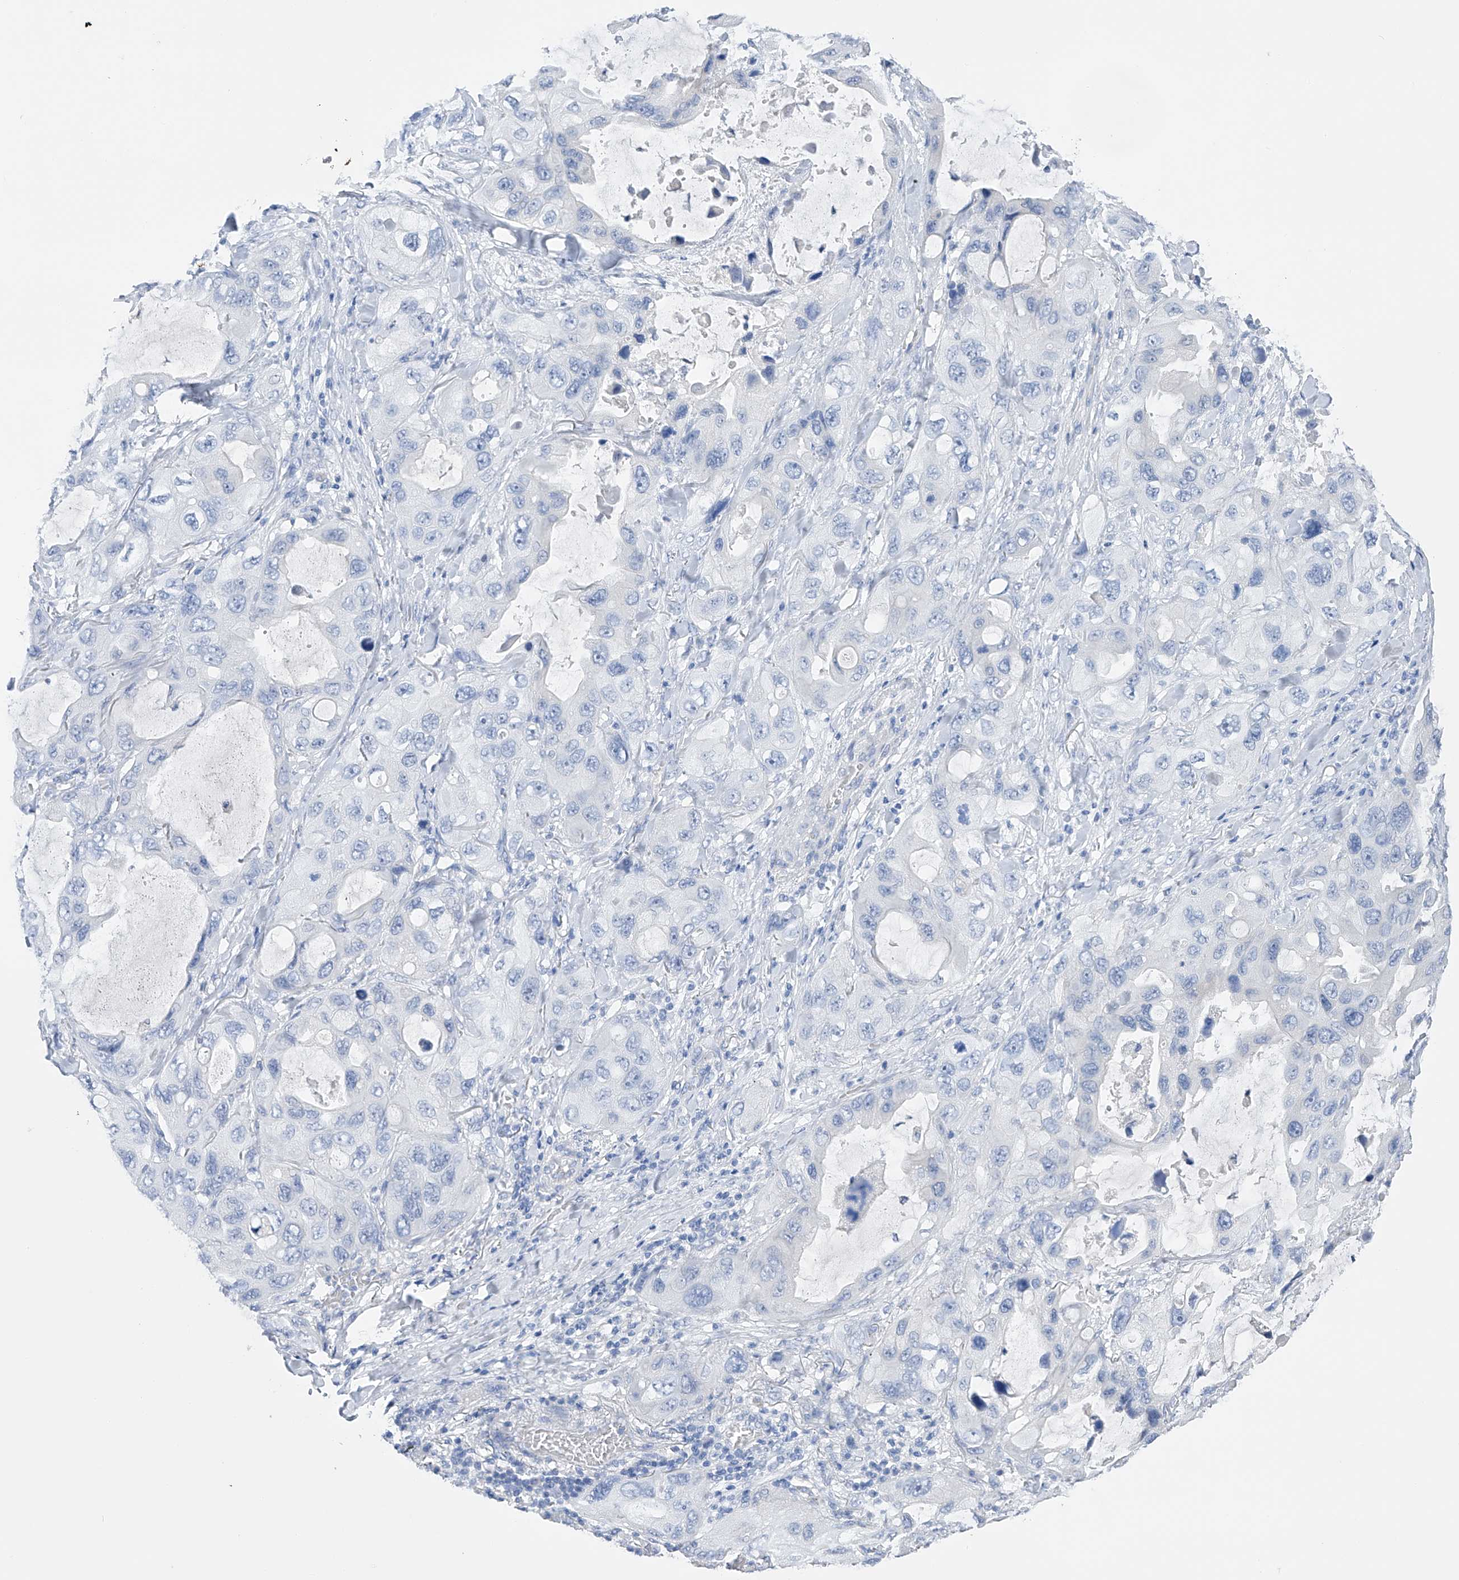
{"staining": {"intensity": "negative", "quantity": "none", "location": "none"}, "tissue": "lung cancer", "cell_type": "Tumor cells", "image_type": "cancer", "snomed": [{"axis": "morphology", "description": "Squamous cell carcinoma, NOS"}, {"axis": "topography", "description": "Lung"}], "caption": "A micrograph of lung cancer (squamous cell carcinoma) stained for a protein exhibits no brown staining in tumor cells.", "gene": "ADRA1A", "patient": {"sex": "female", "age": 73}}